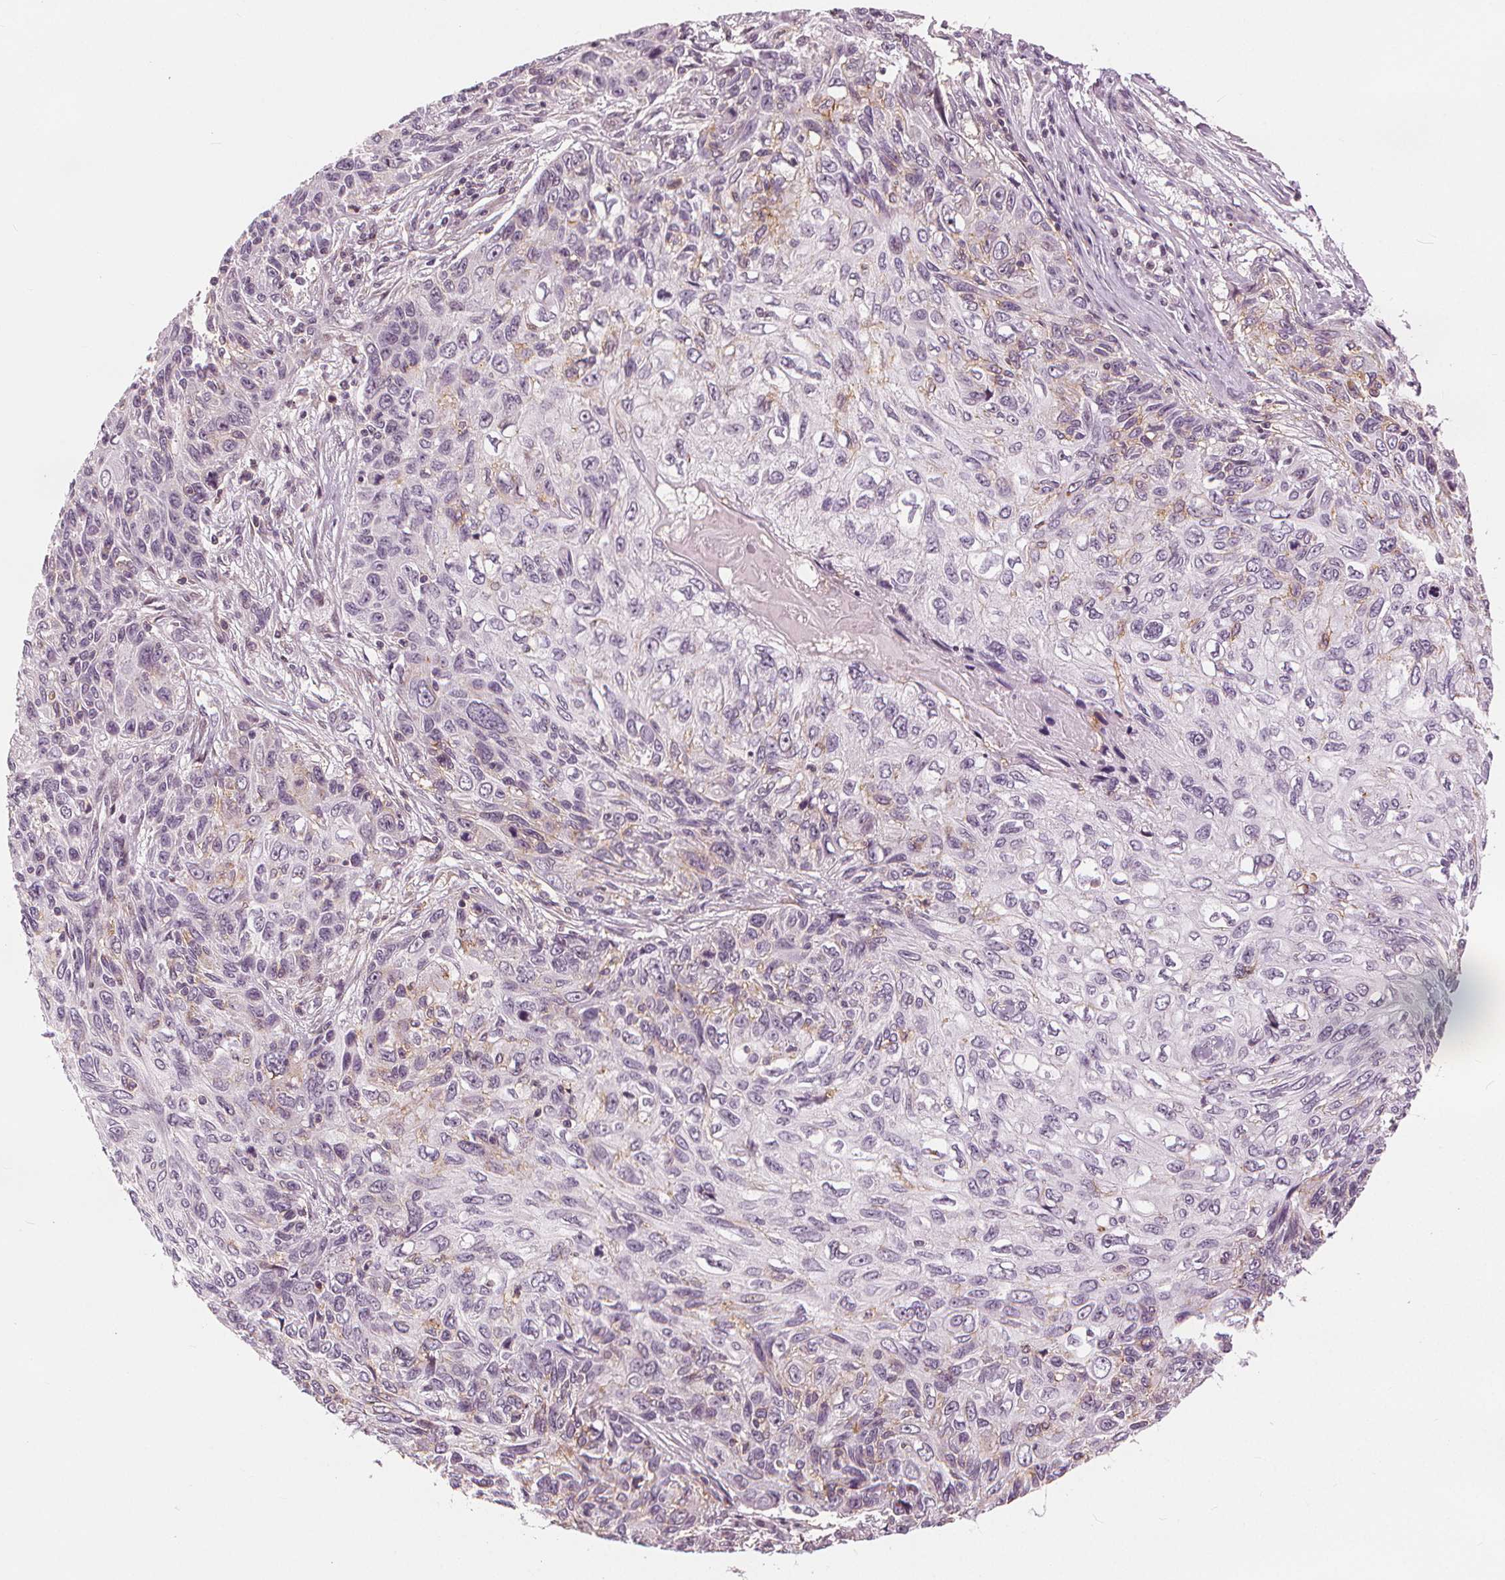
{"staining": {"intensity": "negative", "quantity": "none", "location": "none"}, "tissue": "skin cancer", "cell_type": "Tumor cells", "image_type": "cancer", "snomed": [{"axis": "morphology", "description": "Squamous cell carcinoma, NOS"}, {"axis": "topography", "description": "Skin"}], "caption": "Skin cancer (squamous cell carcinoma) was stained to show a protein in brown. There is no significant staining in tumor cells.", "gene": "SLC34A1", "patient": {"sex": "male", "age": 92}}